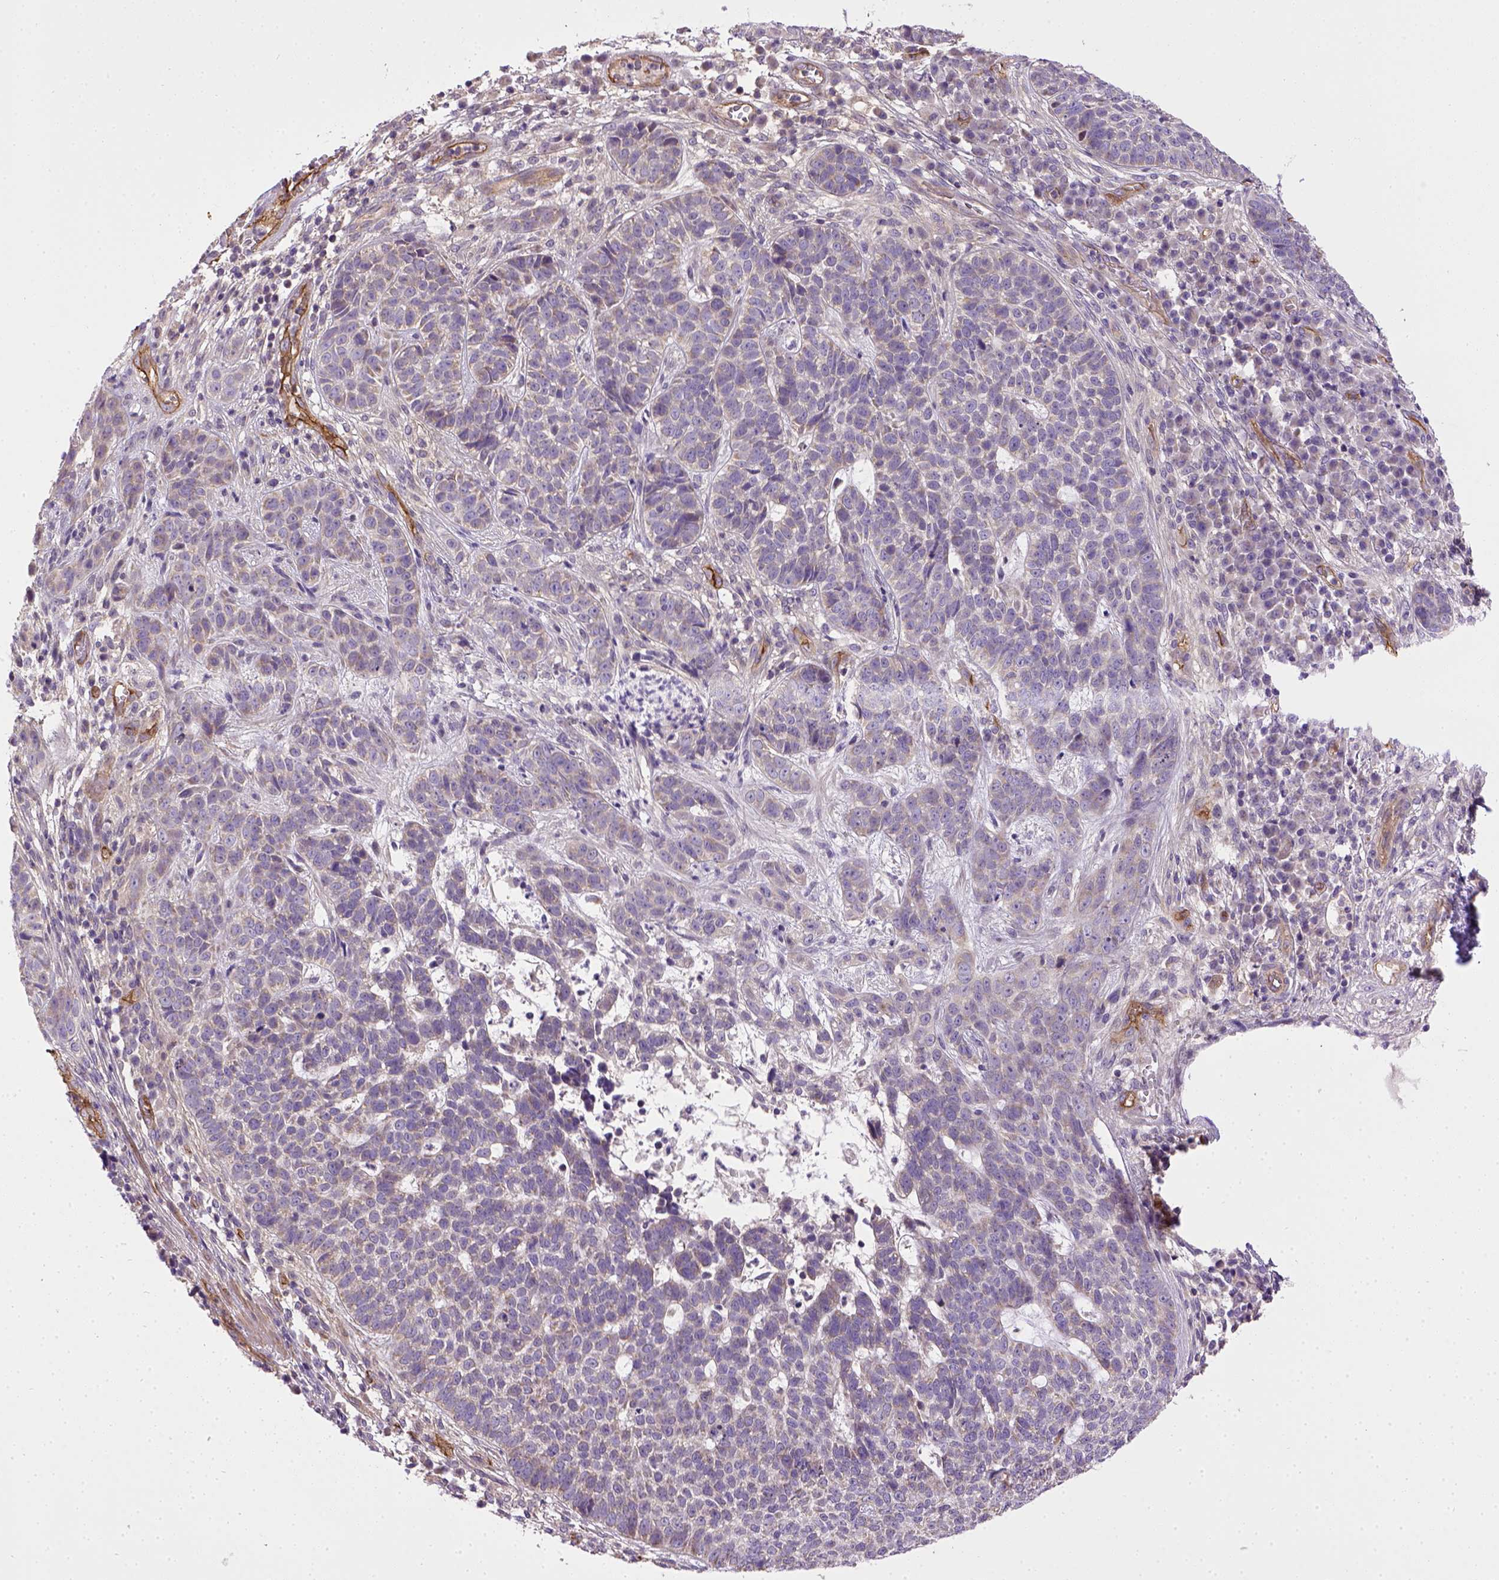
{"staining": {"intensity": "negative", "quantity": "none", "location": "none"}, "tissue": "skin cancer", "cell_type": "Tumor cells", "image_type": "cancer", "snomed": [{"axis": "morphology", "description": "Basal cell carcinoma"}, {"axis": "topography", "description": "Skin"}], "caption": "DAB (3,3'-diaminobenzidine) immunohistochemical staining of human basal cell carcinoma (skin) exhibits no significant staining in tumor cells.", "gene": "ENG", "patient": {"sex": "female", "age": 69}}